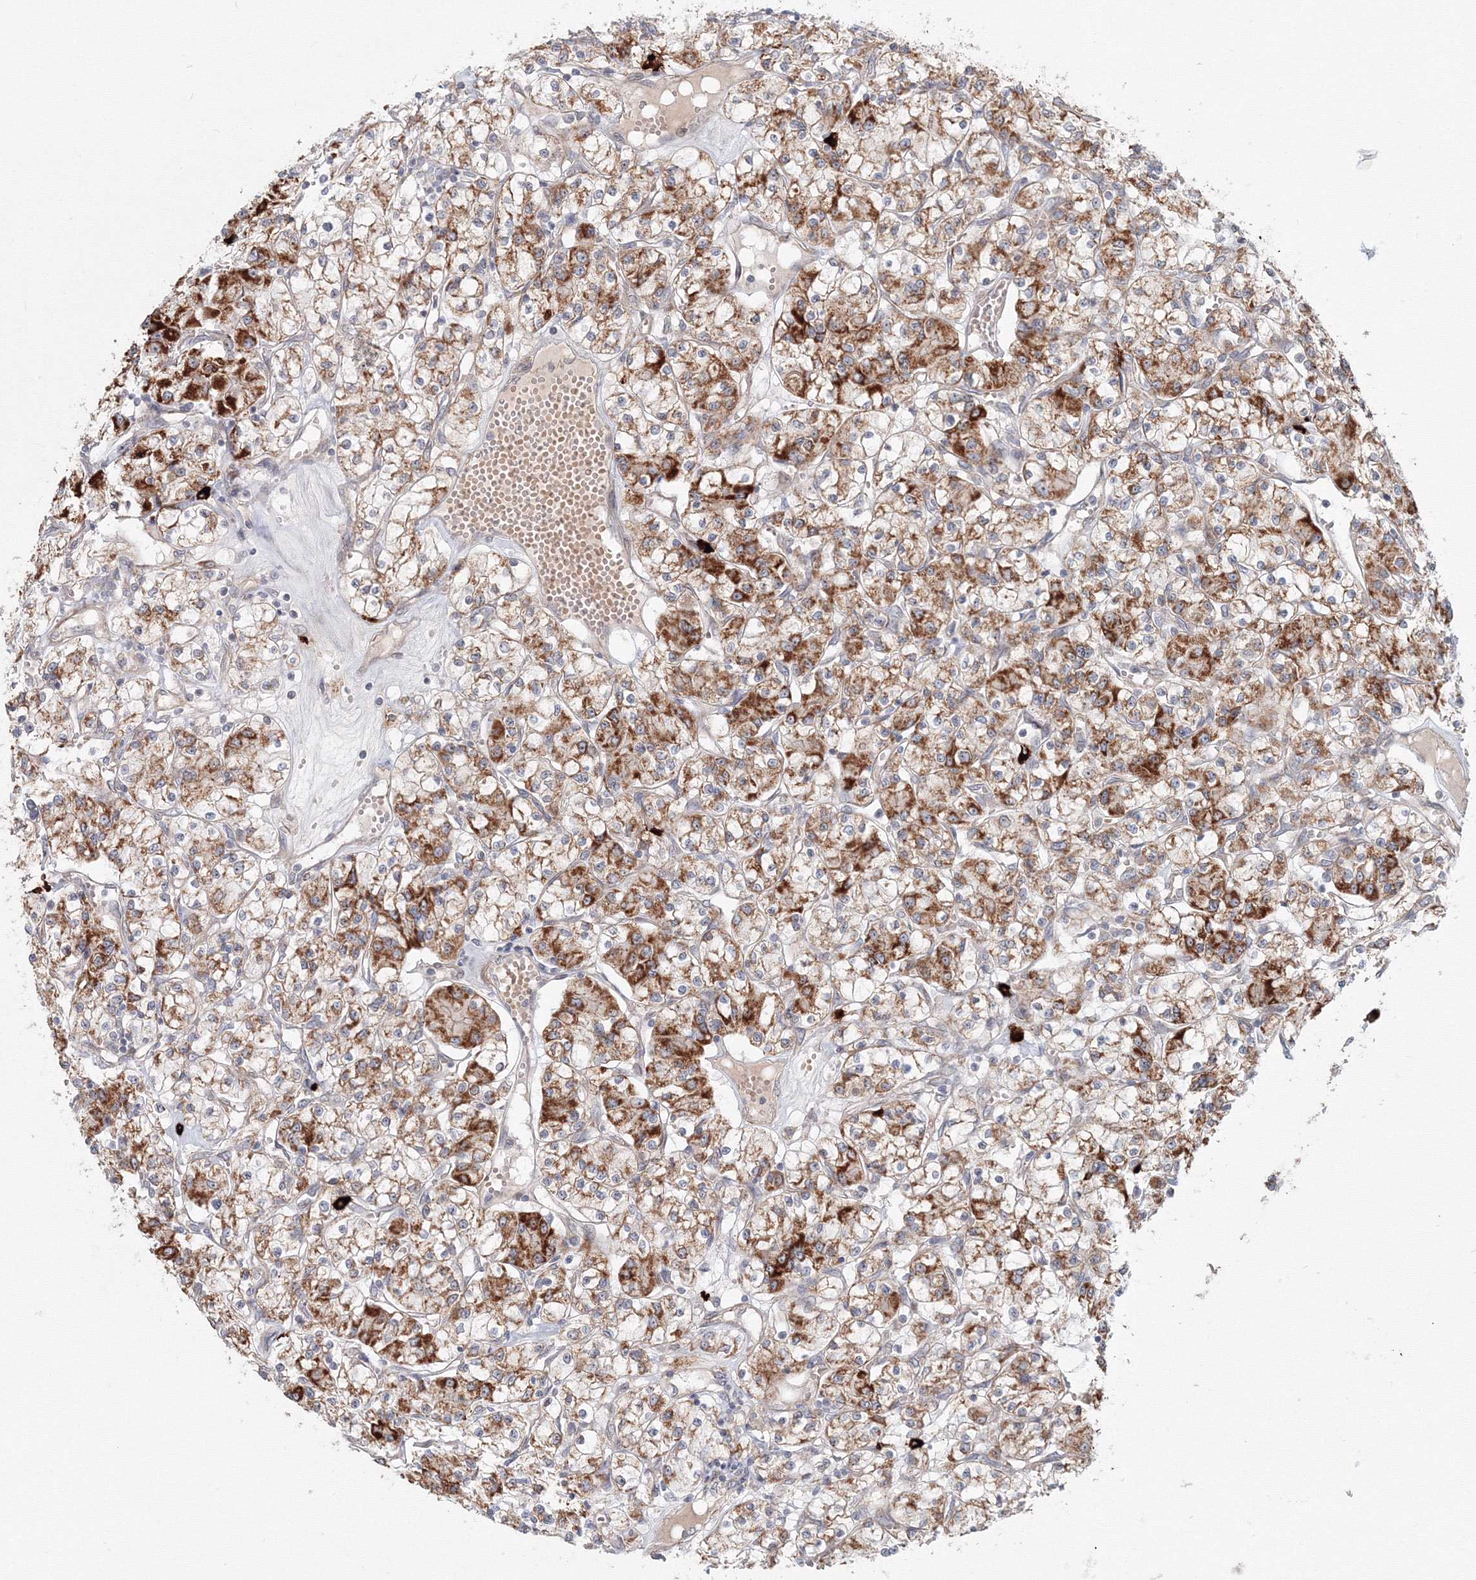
{"staining": {"intensity": "strong", "quantity": ">75%", "location": "cytoplasmic/membranous"}, "tissue": "renal cancer", "cell_type": "Tumor cells", "image_type": "cancer", "snomed": [{"axis": "morphology", "description": "Adenocarcinoma, NOS"}, {"axis": "topography", "description": "Kidney"}], "caption": "Renal adenocarcinoma stained with a protein marker exhibits strong staining in tumor cells.", "gene": "SH3PXD2A", "patient": {"sex": "female", "age": 59}}